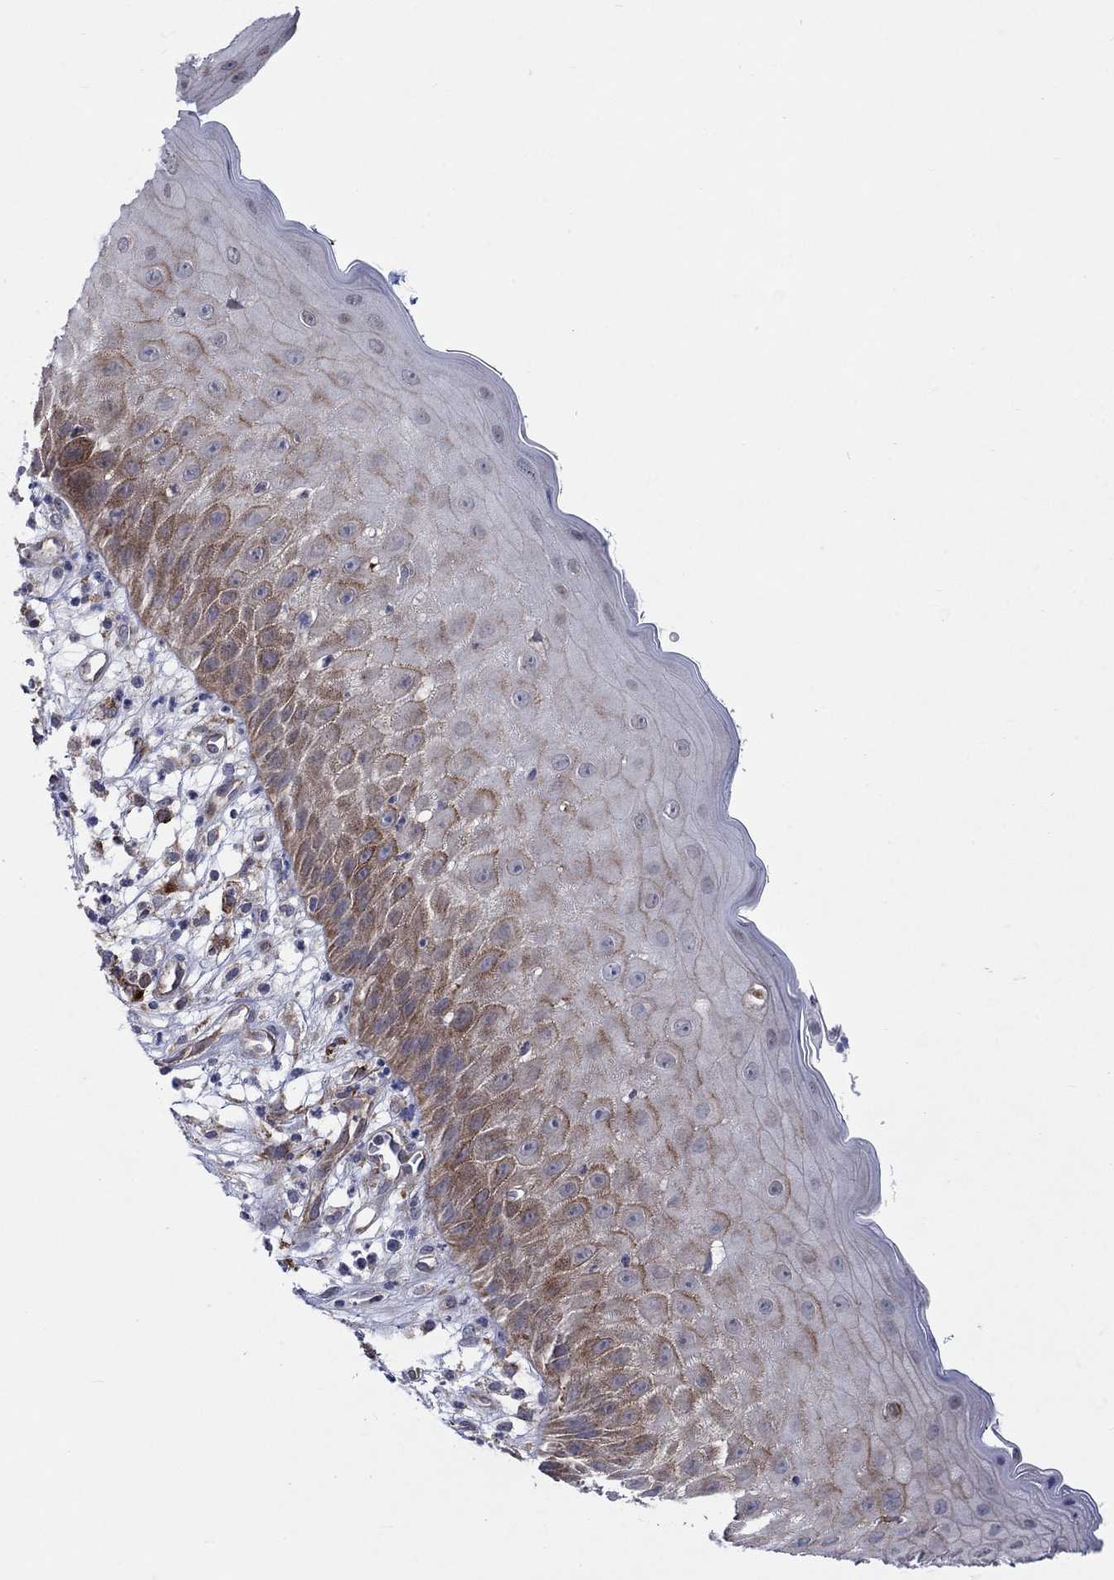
{"staining": {"intensity": "moderate", "quantity": "<25%", "location": "cytoplasmic/membranous"}, "tissue": "skin cancer", "cell_type": "Tumor cells", "image_type": "cancer", "snomed": [{"axis": "morphology", "description": "Normal tissue, NOS"}, {"axis": "morphology", "description": "Squamous cell carcinoma, NOS"}, {"axis": "topography", "description": "Skin"}], "caption": "Immunohistochemical staining of human skin cancer reveals low levels of moderate cytoplasmic/membranous protein positivity in about <25% of tumor cells.", "gene": "SLC35F2", "patient": {"sex": "male", "age": 79}}